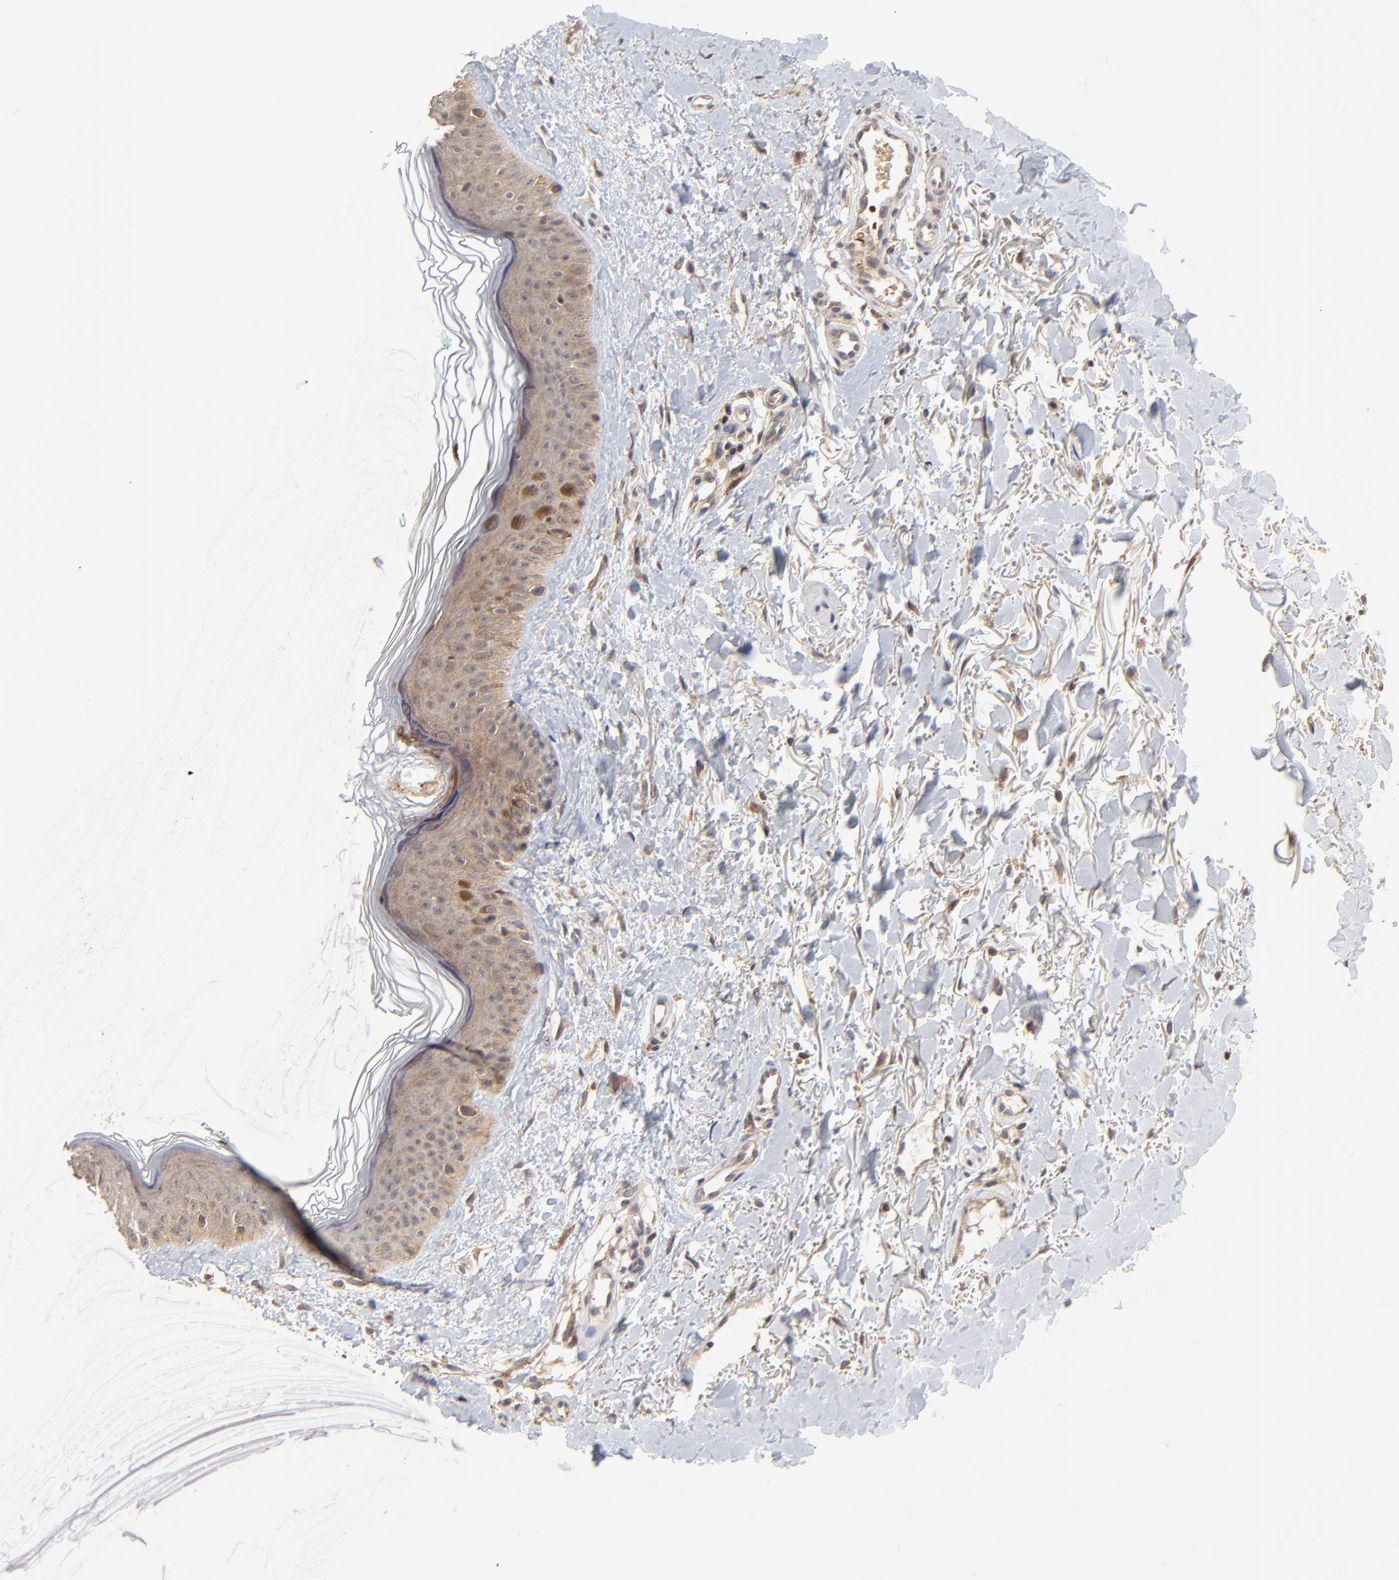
{"staining": {"intensity": "moderate", "quantity": ">75%", "location": "cytoplasmic/membranous"}, "tissue": "skin", "cell_type": "Fibroblasts", "image_type": "normal", "snomed": [{"axis": "morphology", "description": "Normal tissue, NOS"}, {"axis": "topography", "description": "Skin"}], "caption": "Skin stained with immunohistochemistry (IHC) displays moderate cytoplasmic/membranous positivity in about >75% of fibroblasts.", "gene": "FRMD8", "patient": {"sex": "male", "age": 71}}